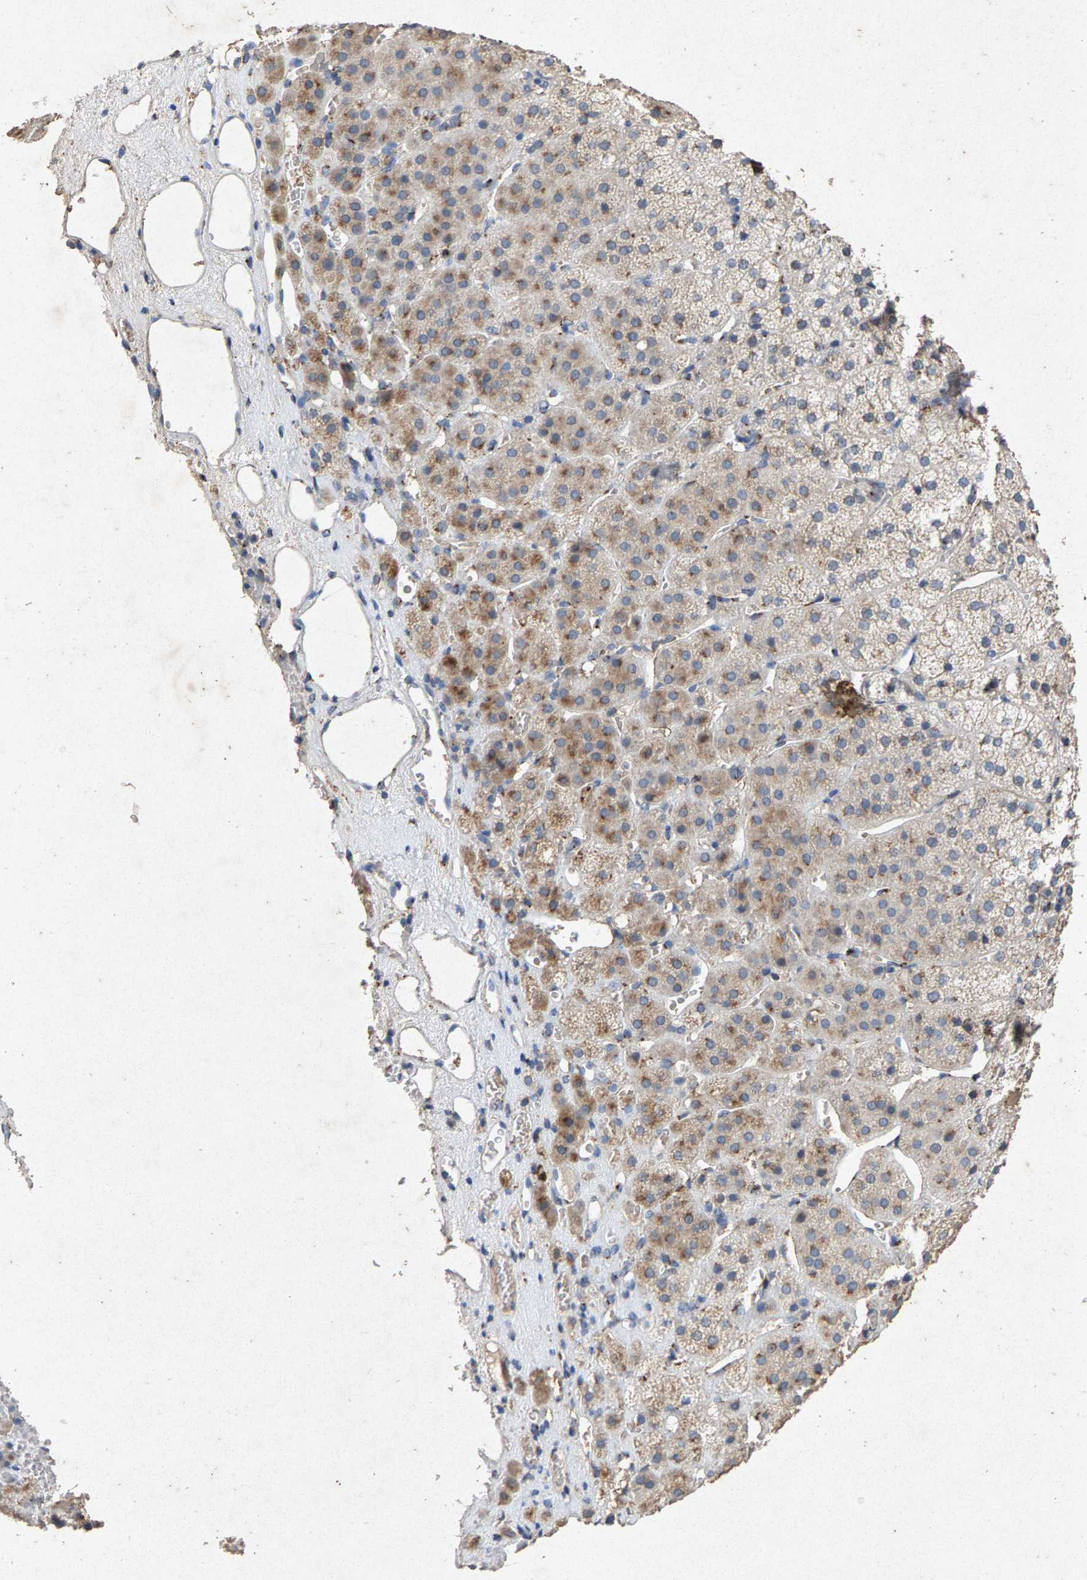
{"staining": {"intensity": "moderate", "quantity": "<25%", "location": "cytoplasmic/membranous"}, "tissue": "adrenal gland", "cell_type": "Glandular cells", "image_type": "normal", "snomed": [{"axis": "morphology", "description": "Normal tissue, NOS"}, {"axis": "topography", "description": "Adrenal gland"}], "caption": "Approximately <25% of glandular cells in normal adrenal gland reveal moderate cytoplasmic/membranous protein positivity as visualized by brown immunohistochemical staining.", "gene": "MAN2A1", "patient": {"sex": "female", "age": 44}}